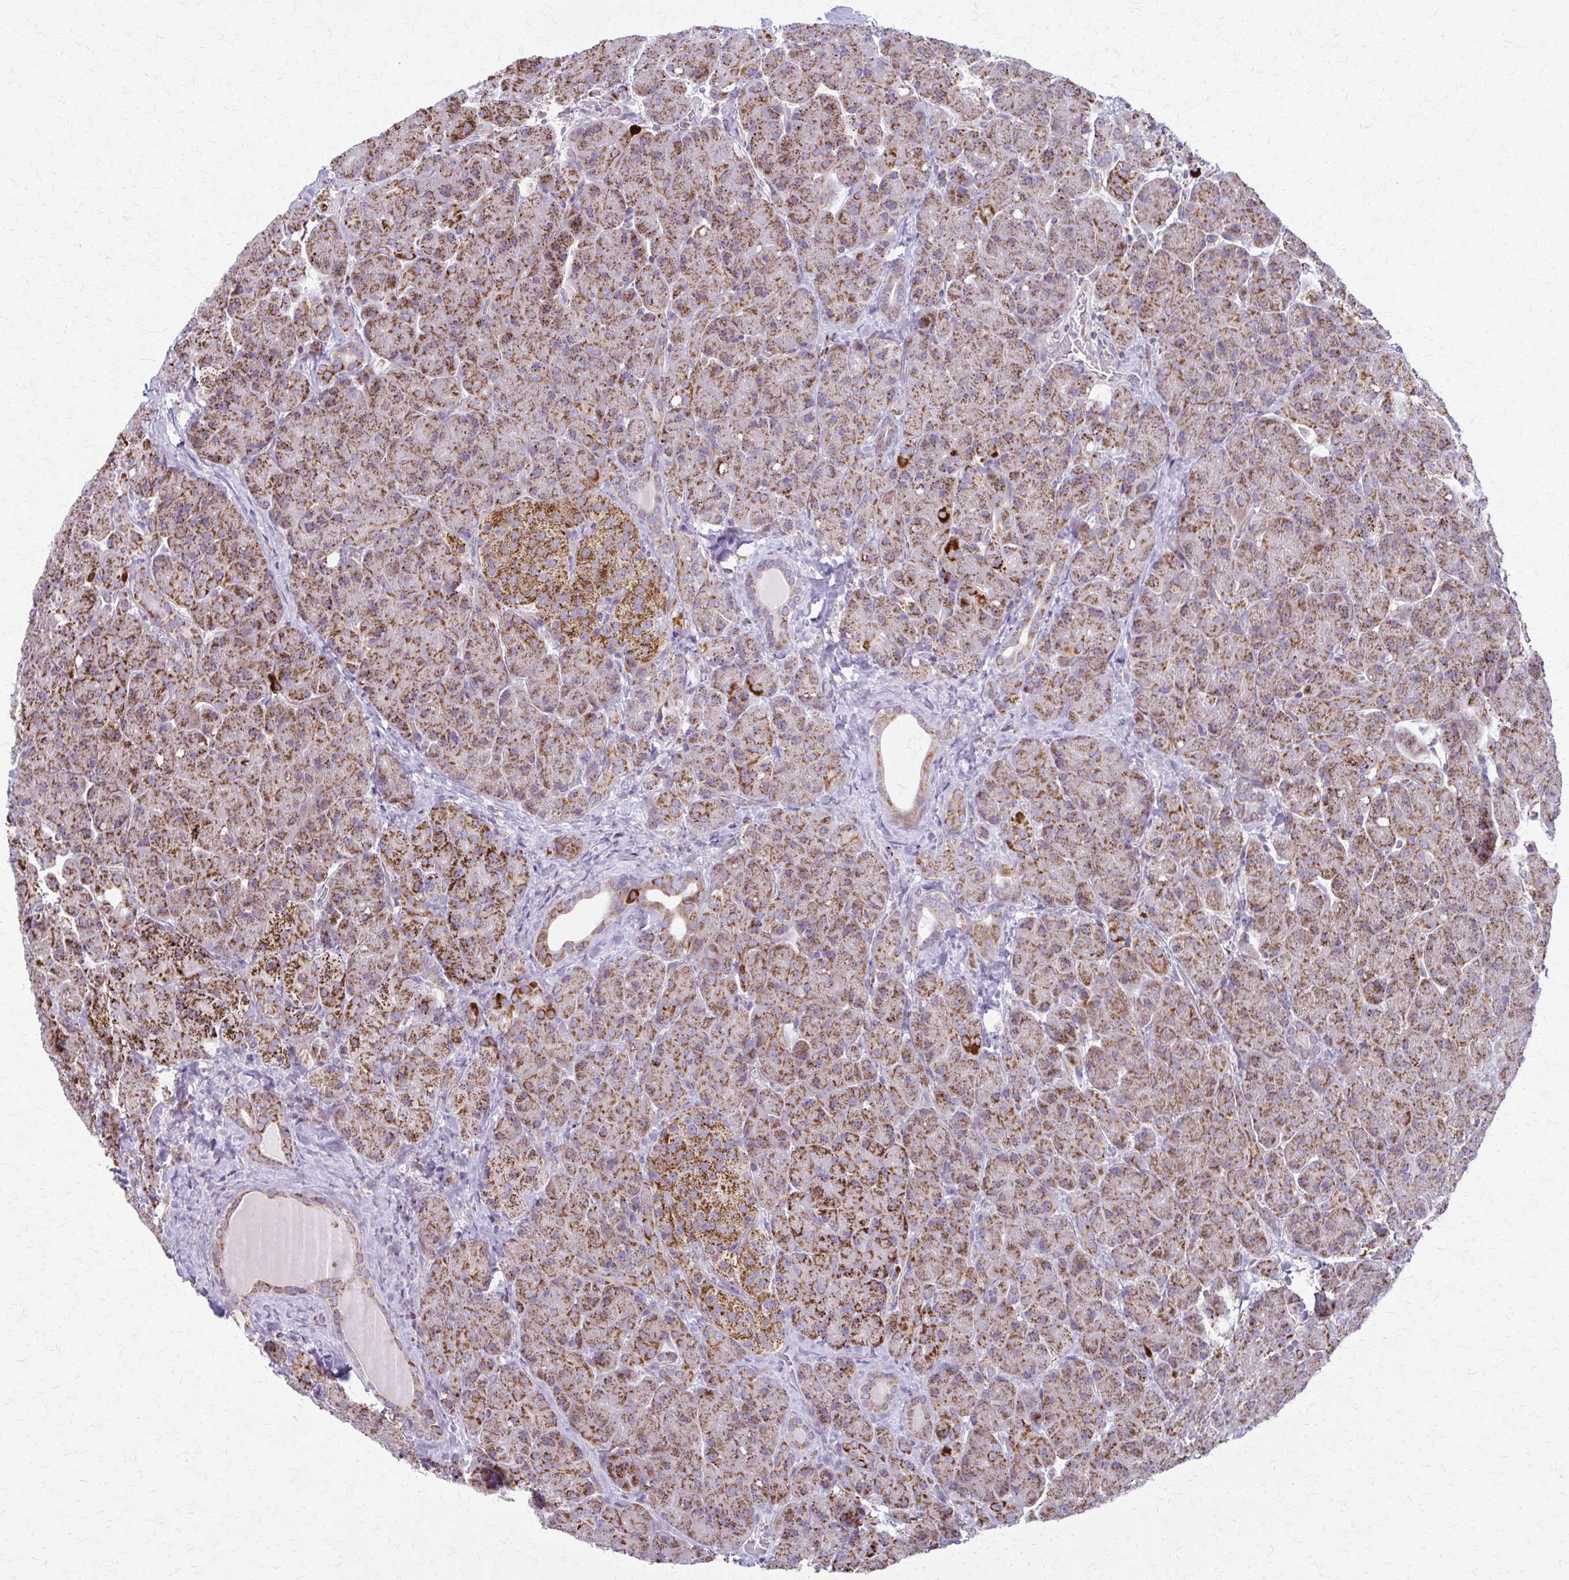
{"staining": {"intensity": "moderate", "quantity": ">75%", "location": "cytoplasmic/membranous"}, "tissue": "pancreas", "cell_type": "Exocrine glandular cells", "image_type": "normal", "snomed": [{"axis": "morphology", "description": "Normal tissue, NOS"}, {"axis": "topography", "description": "Pancreas"}], "caption": "DAB immunohistochemical staining of normal human pancreas exhibits moderate cytoplasmic/membranous protein staining in about >75% of exocrine glandular cells.", "gene": "TVP23A", "patient": {"sex": "male", "age": 55}}